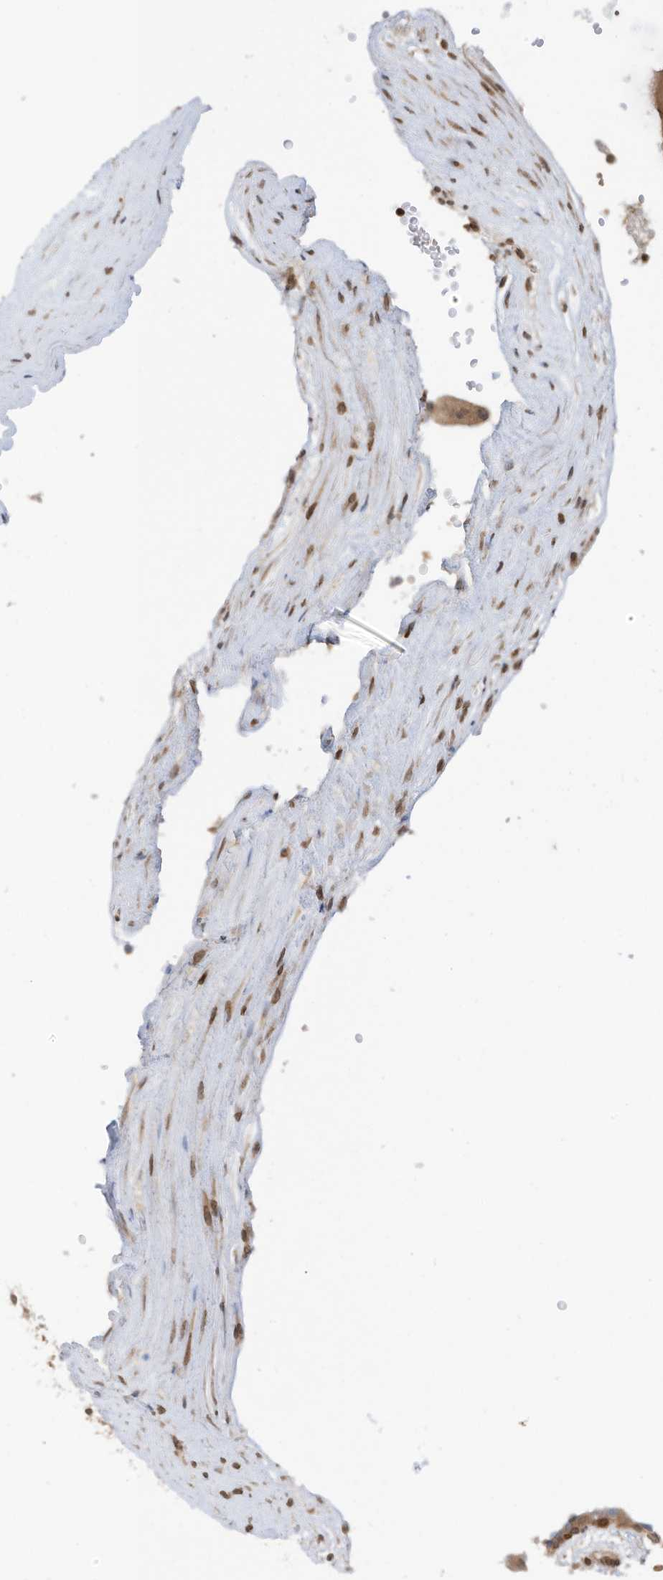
{"staining": {"intensity": "strong", "quantity": ">75%", "location": "cytoplasmic/membranous,nuclear"}, "tissue": "placenta", "cell_type": "Decidual cells", "image_type": "normal", "snomed": [{"axis": "morphology", "description": "Normal tissue, NOS"}, {"axis": "topography", "description": "Placenta"}], "caption": "Immunohistochemical staining of normal placenta displays high levels of strong cytoplasmic/membranous,nuclear staining in approximately >75% of decidual cells. Nuclei are stained in blue.", "gene": "RABL3", "patient": {"sex": "female", "age": 18}}